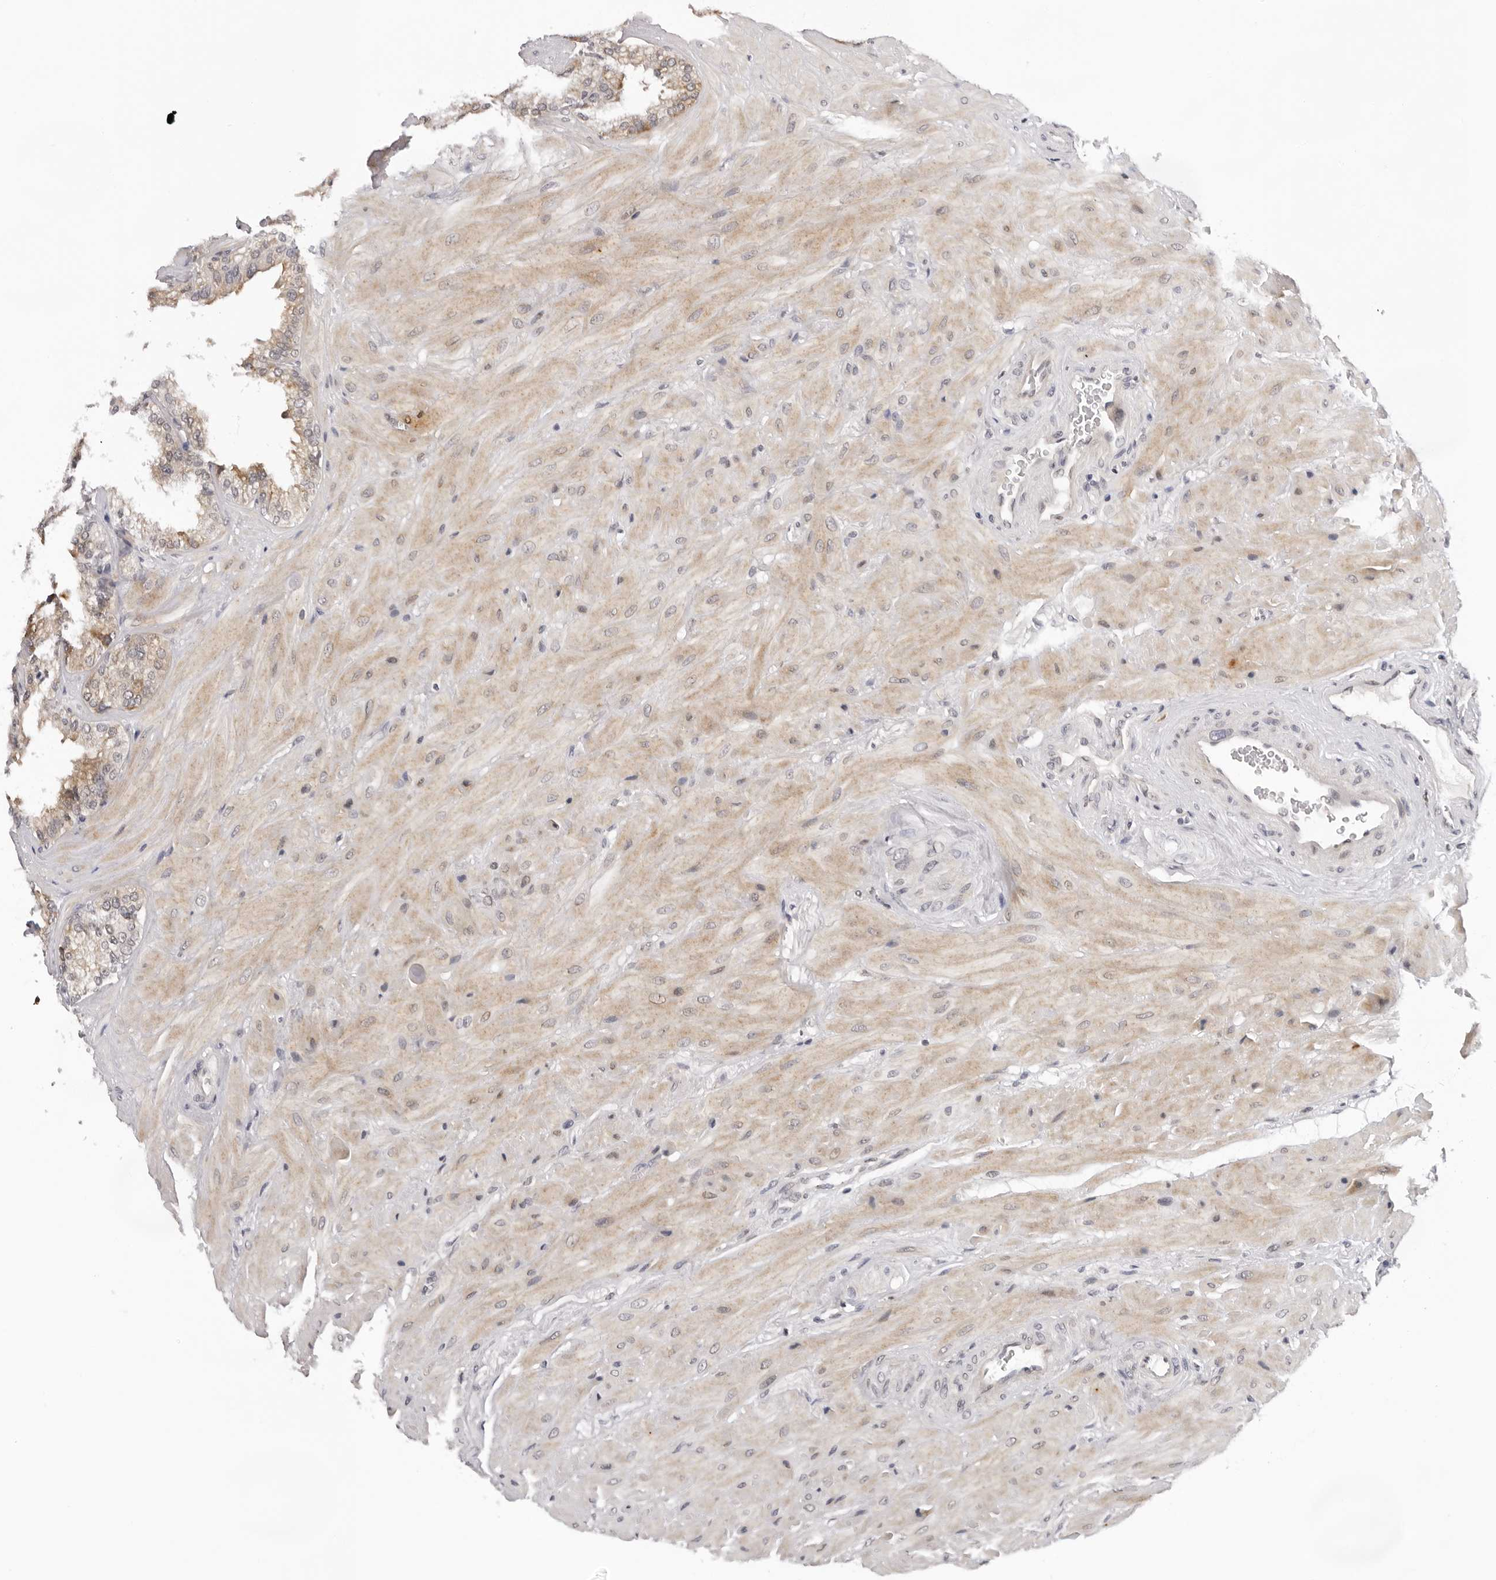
{"staining": {"intensity": "moderate", "quantity": "25%-75%", "location": "cytoplasmic/membranous"}, "tissue": "seminal vesicle", "cell_type": "Glandular cells", "image_type": "normal", "snomed": [{"axis": "morphology", "description": "Normal tissue, NOS"}, {"axis": "topography", "description": "Prostate"}, {"axis": "topography", "description": "Seminal veicle"}], "caption": "High-power microscopy captured an IHC micrograph of unremarkable seminal vesicle, revealing moderate cytoplasmic/membranous staining in about 25%-75% of glandular cells.", "gene": "IL17RA", "patient": {"sex": "male", "age": 51}}